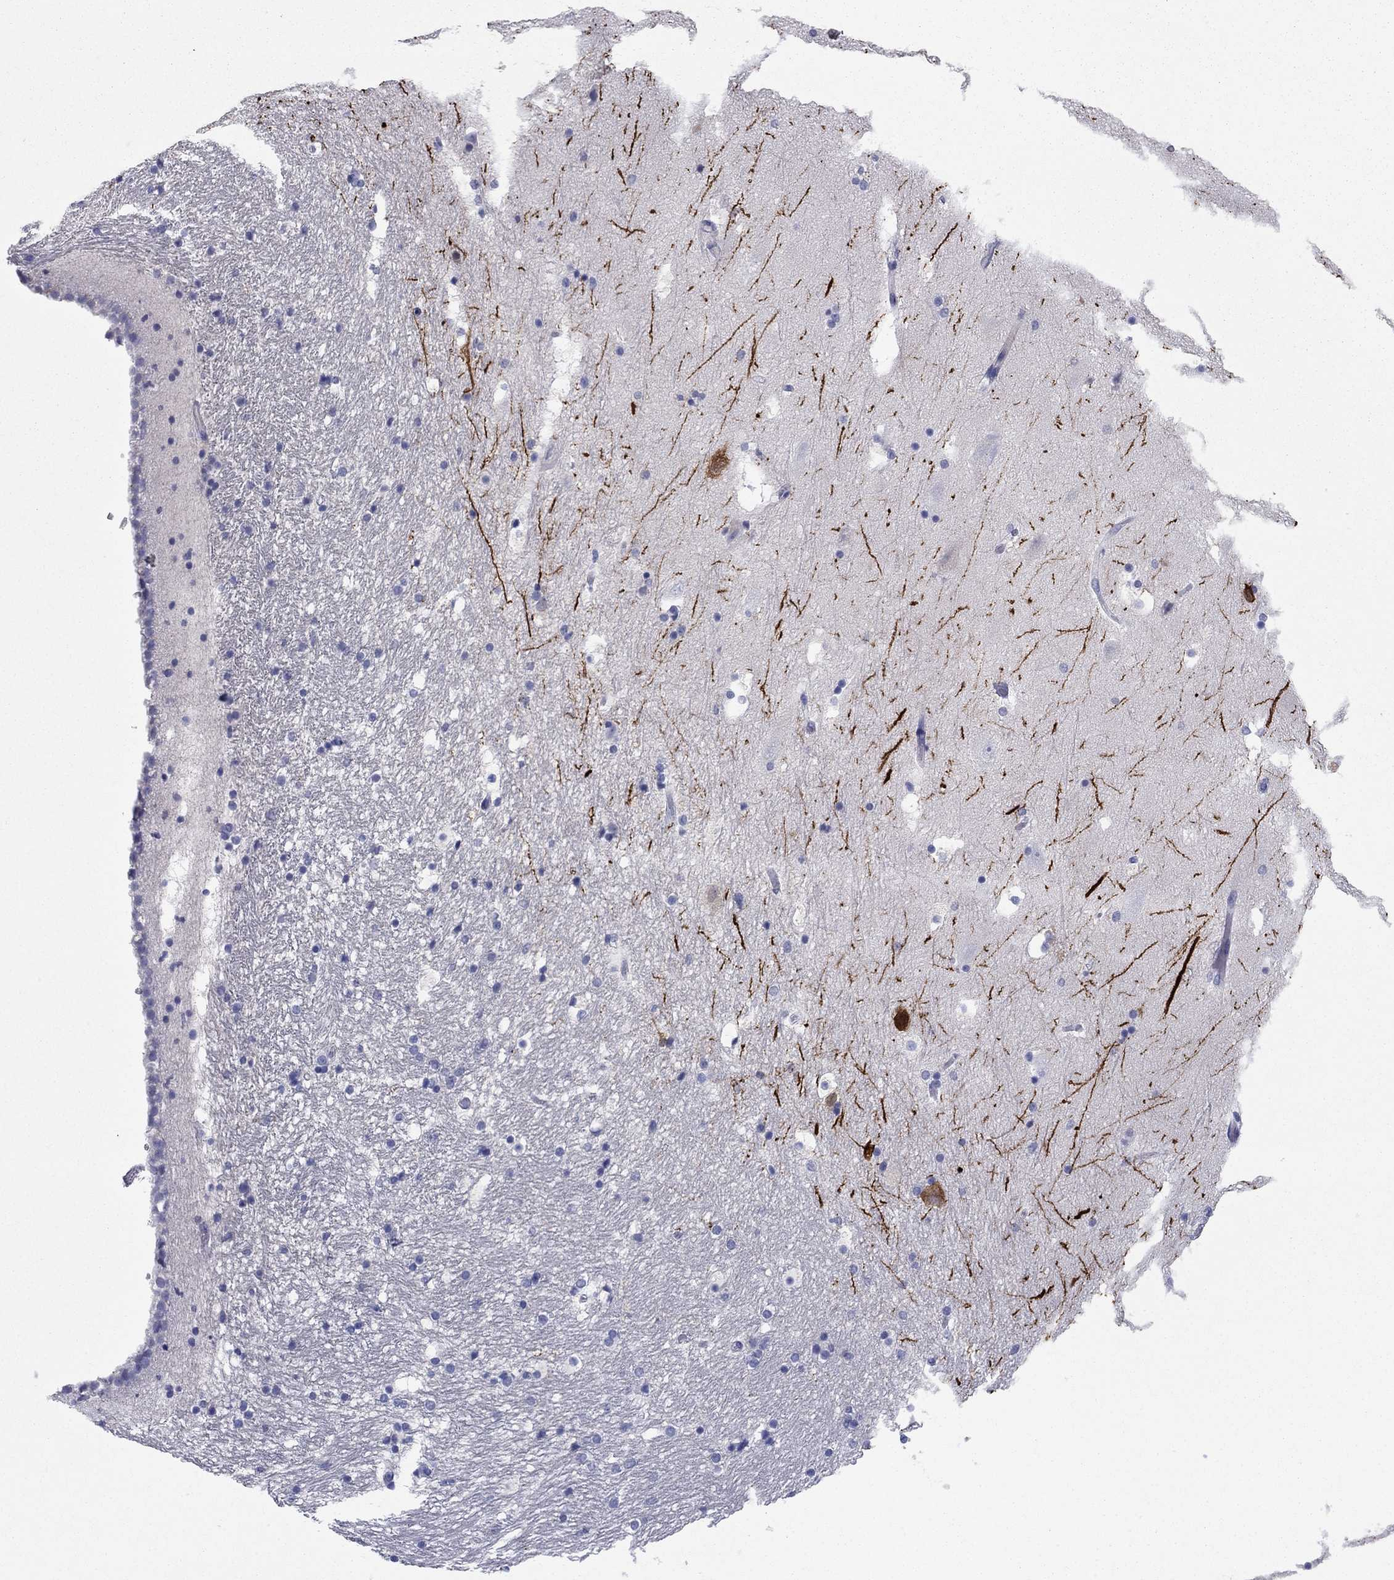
{"staining": {"intensity": "negative", "quantity": "none", "location": "none"}, "tissue": "hippocampus", "cell_type": "Glial cells", "image_type": "normal", "snomed": [{"axis": "morphology", "description": "Normal tissue, NOS"}, {"axis": "topography", "description": "Hippocampus"}], "caption": "Glial cells show no significant positivity in benign hippocampus.", "gene": "KCNH1", "patient": {"sex": "male", "age": 51}}